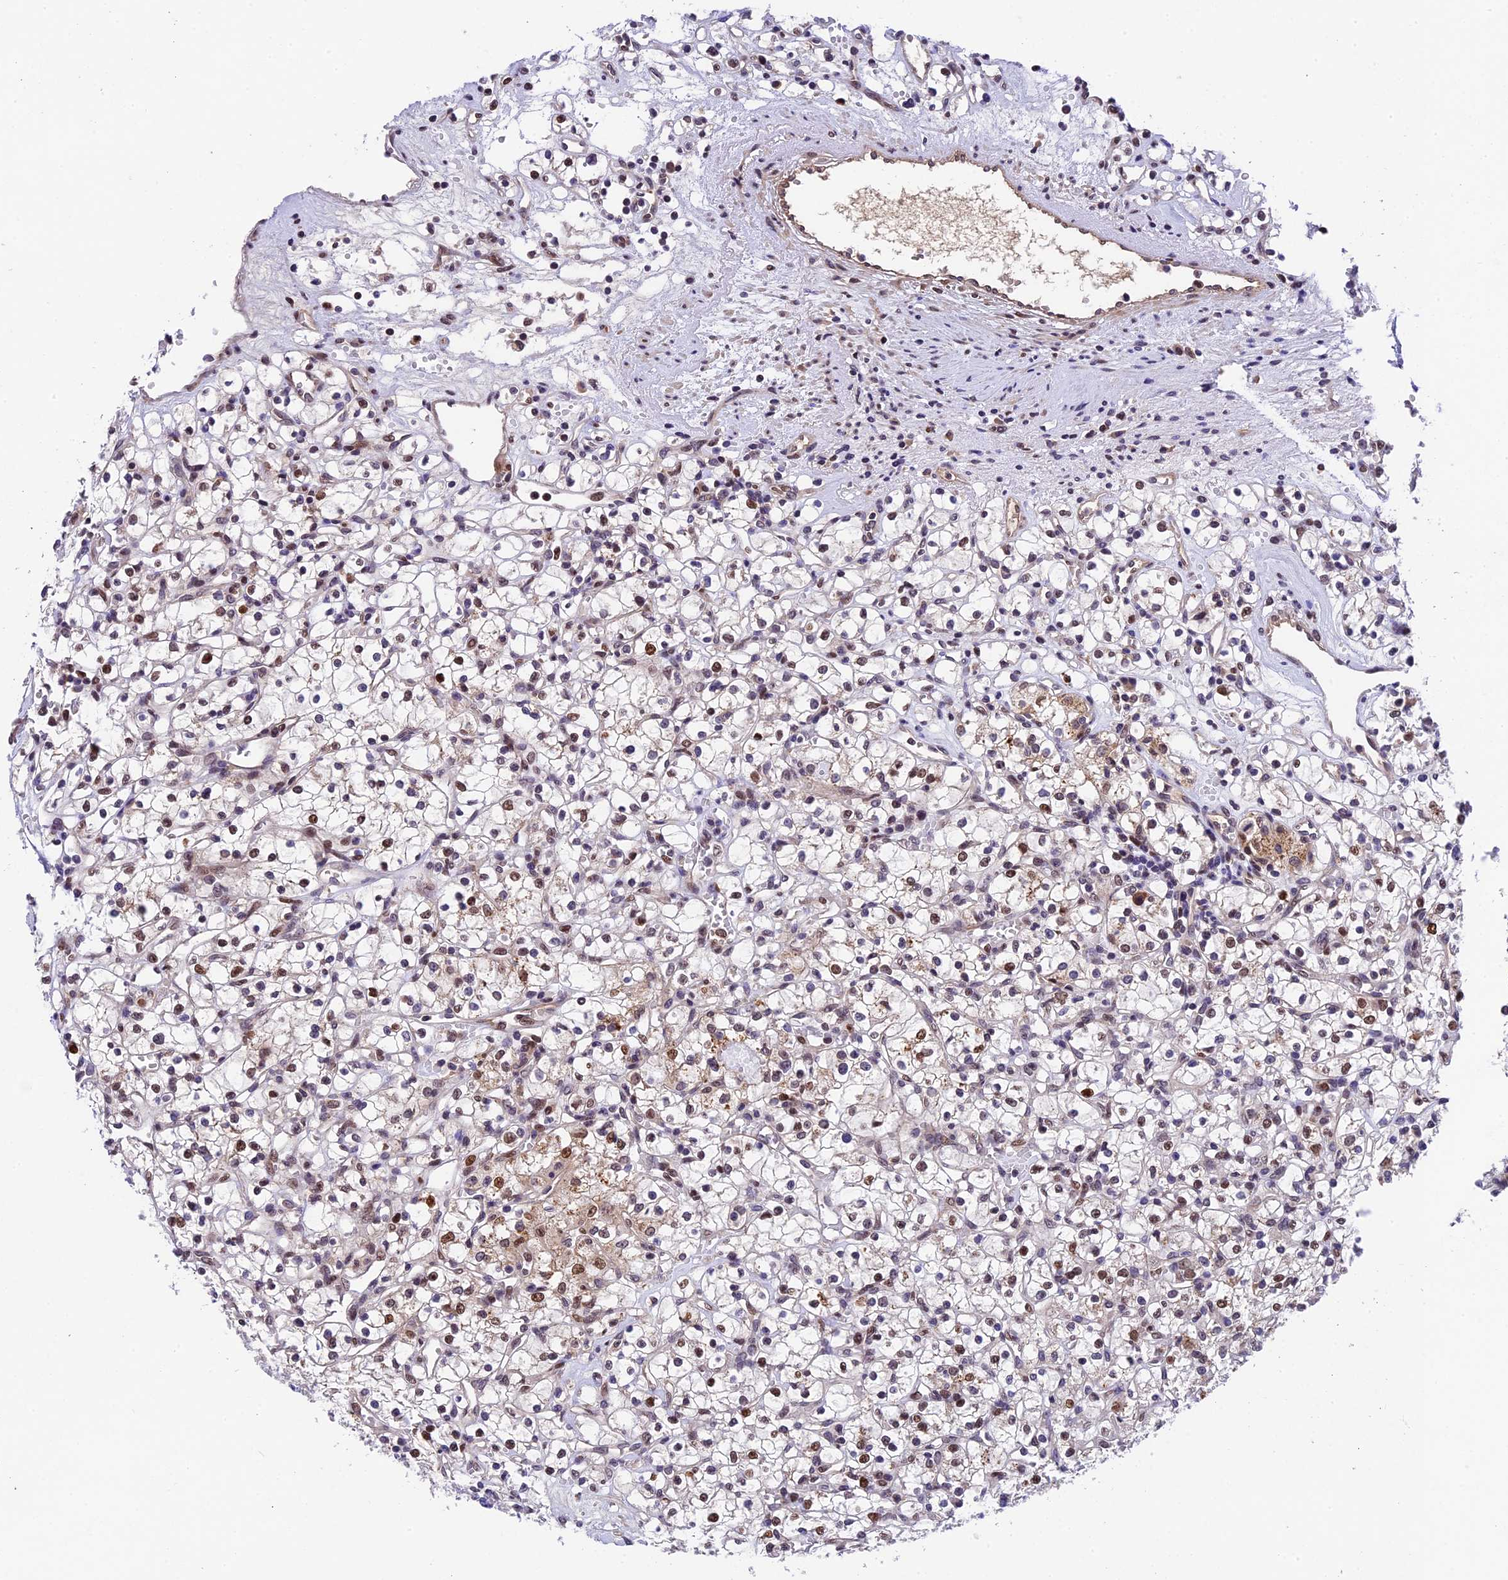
{"staining": {"intensity": "moderate", "quantity": "25%-75%", "location": "nuclear"}, "tissue": "renal cancer", "cell_type": "Tumor cells", "image_type": "cancer", "snomed": [{"axis": "morphology", "description": "Adenocarcinoma, NOS"}, {"axis": "topography", "description": "Kidney"}], "caption": "Tumor cells display medium levels of moderate nuclear positivity in approximately 25%-75% of cells in renal adenocarcinoma. (DAB = brown stain, brightfield microscopy at high magnification).", "gene": "CCSER1", "patient": {"sex": "female", "age": 59}}